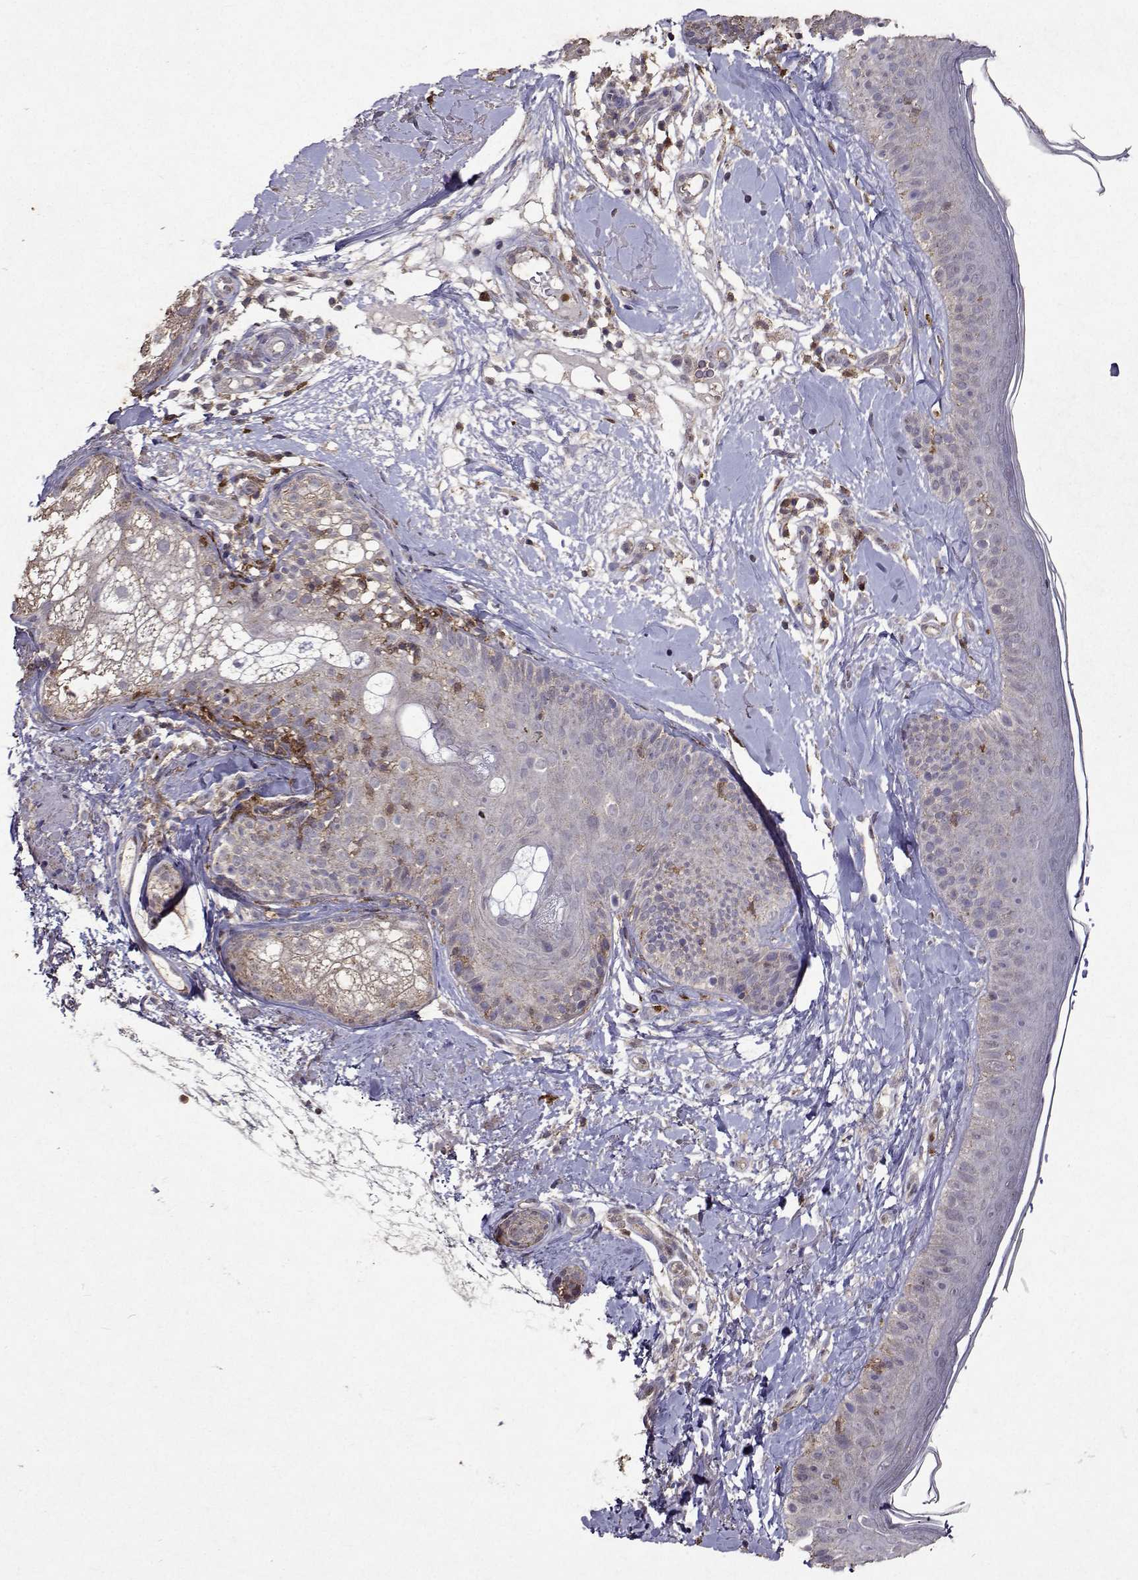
{"staining": {"intensity": "negative", "quantity": "none", "location": "none"}, "tissue": "skin", "cell_type": "Fibroblasts", "image_type": "normal", "snomed": [{"axis": "morphology", "description": "Normal tissue, NOS"}, {"axis": "topography", "description": "Skin"}], "caption": "The immunohistochemistry photomicrograph has no significant expression in fibroblasts of skin.", "gene": "APAF1", "patient": {"sex": "male", "age": 73}}